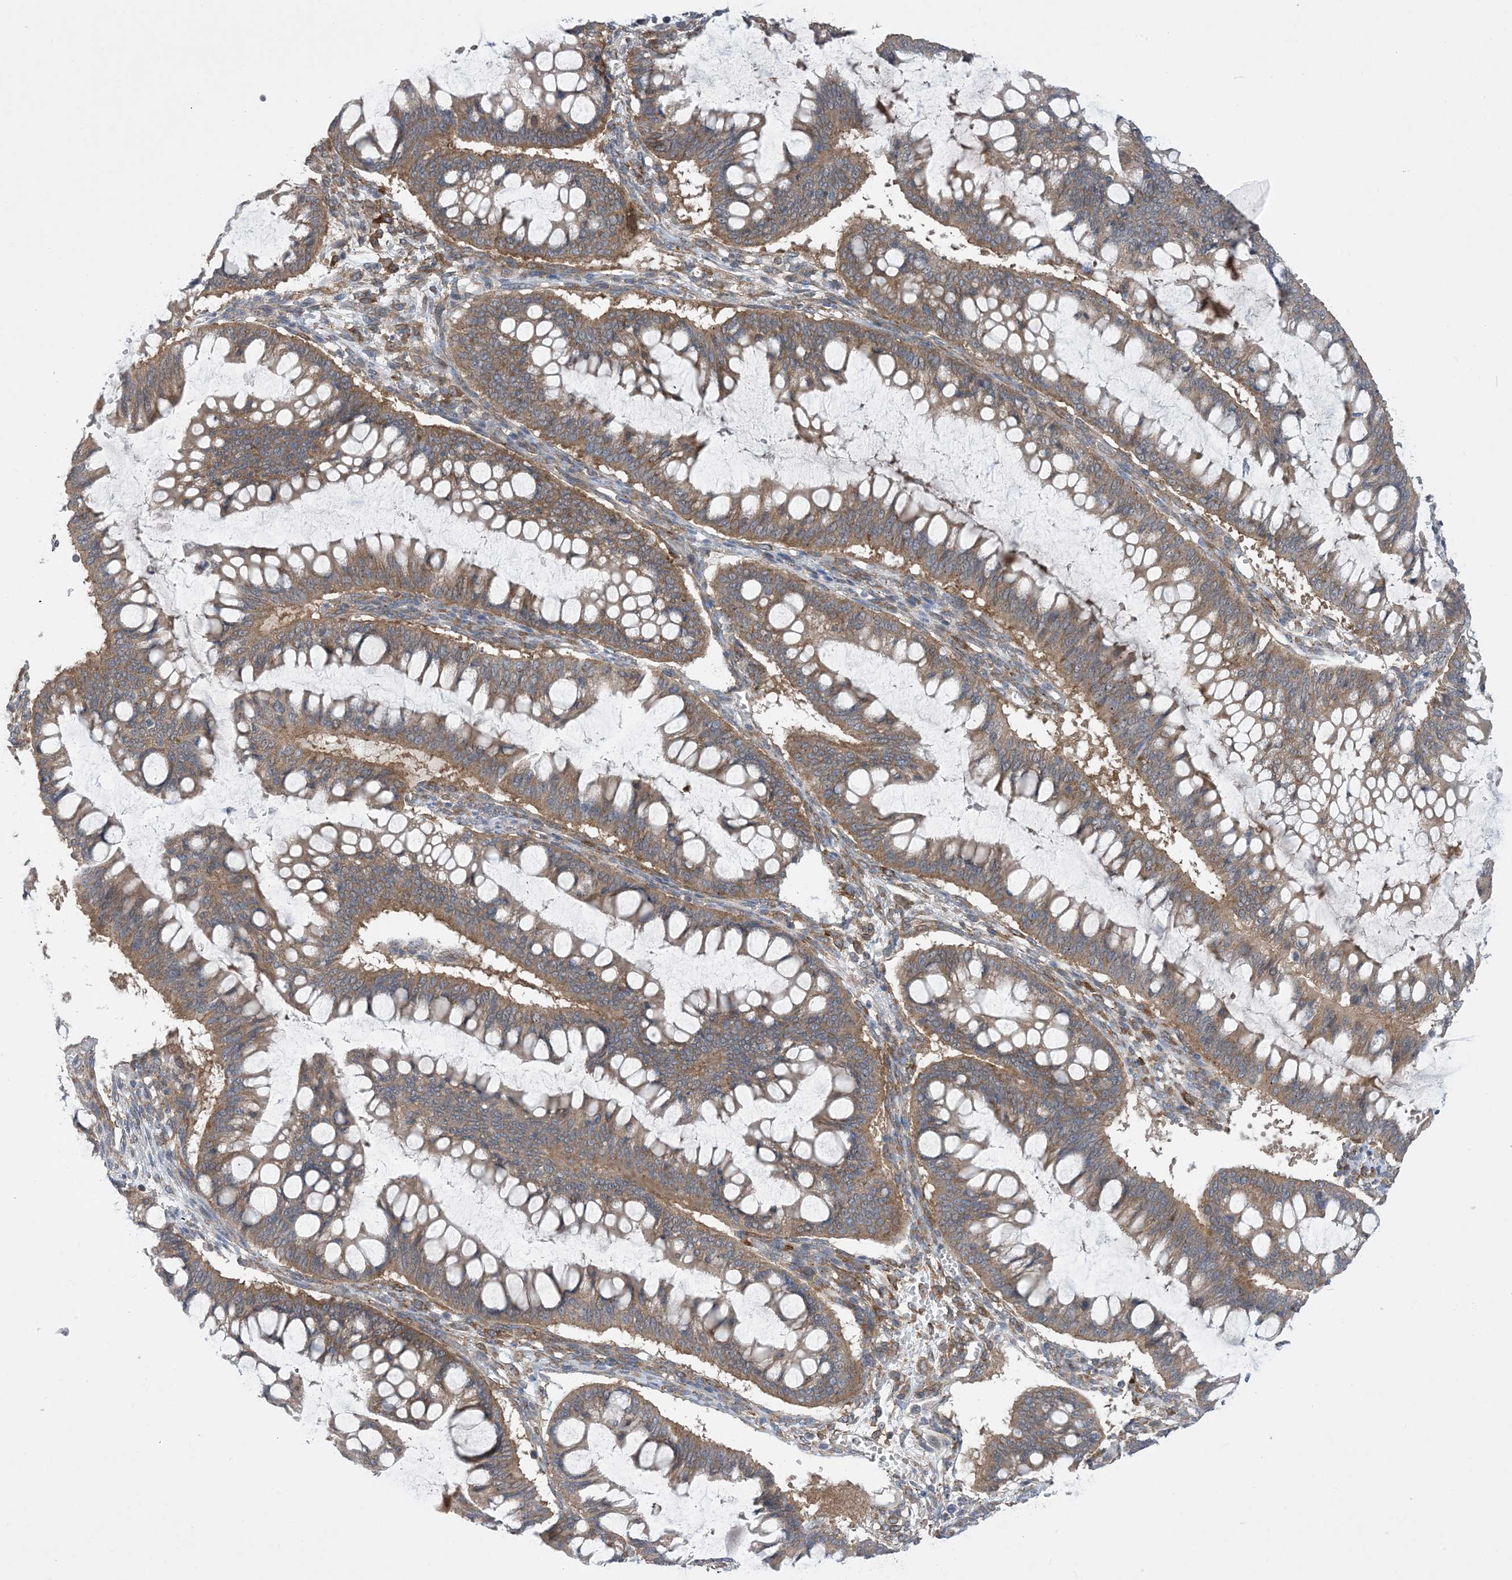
{"staining": {"intensity": "moderate", "quantity": ">75%", "location": "cytoplasmic/membranous"}, "tissue": "ovarian cancer", "cell_type": "Tumor cells", "image_type": "cancer", "snomed": [{"axis": "morphology", "description": "Cystadenocarcinoma, mucinous, NOS"}, {"axis": "topography", "description": "Ovary"}], "caption": "Brown immunohistochemical staining in human ovarian cancer (mucinous cystadenocarcinoma) demonstrates moderate cytoplasmic/membranous staining in about >75% of tumor cells. (IHC, brightfield microscopy, high magnification).", "gene": "EHBP1", "patient": {"sex": "female", "age": 73}}